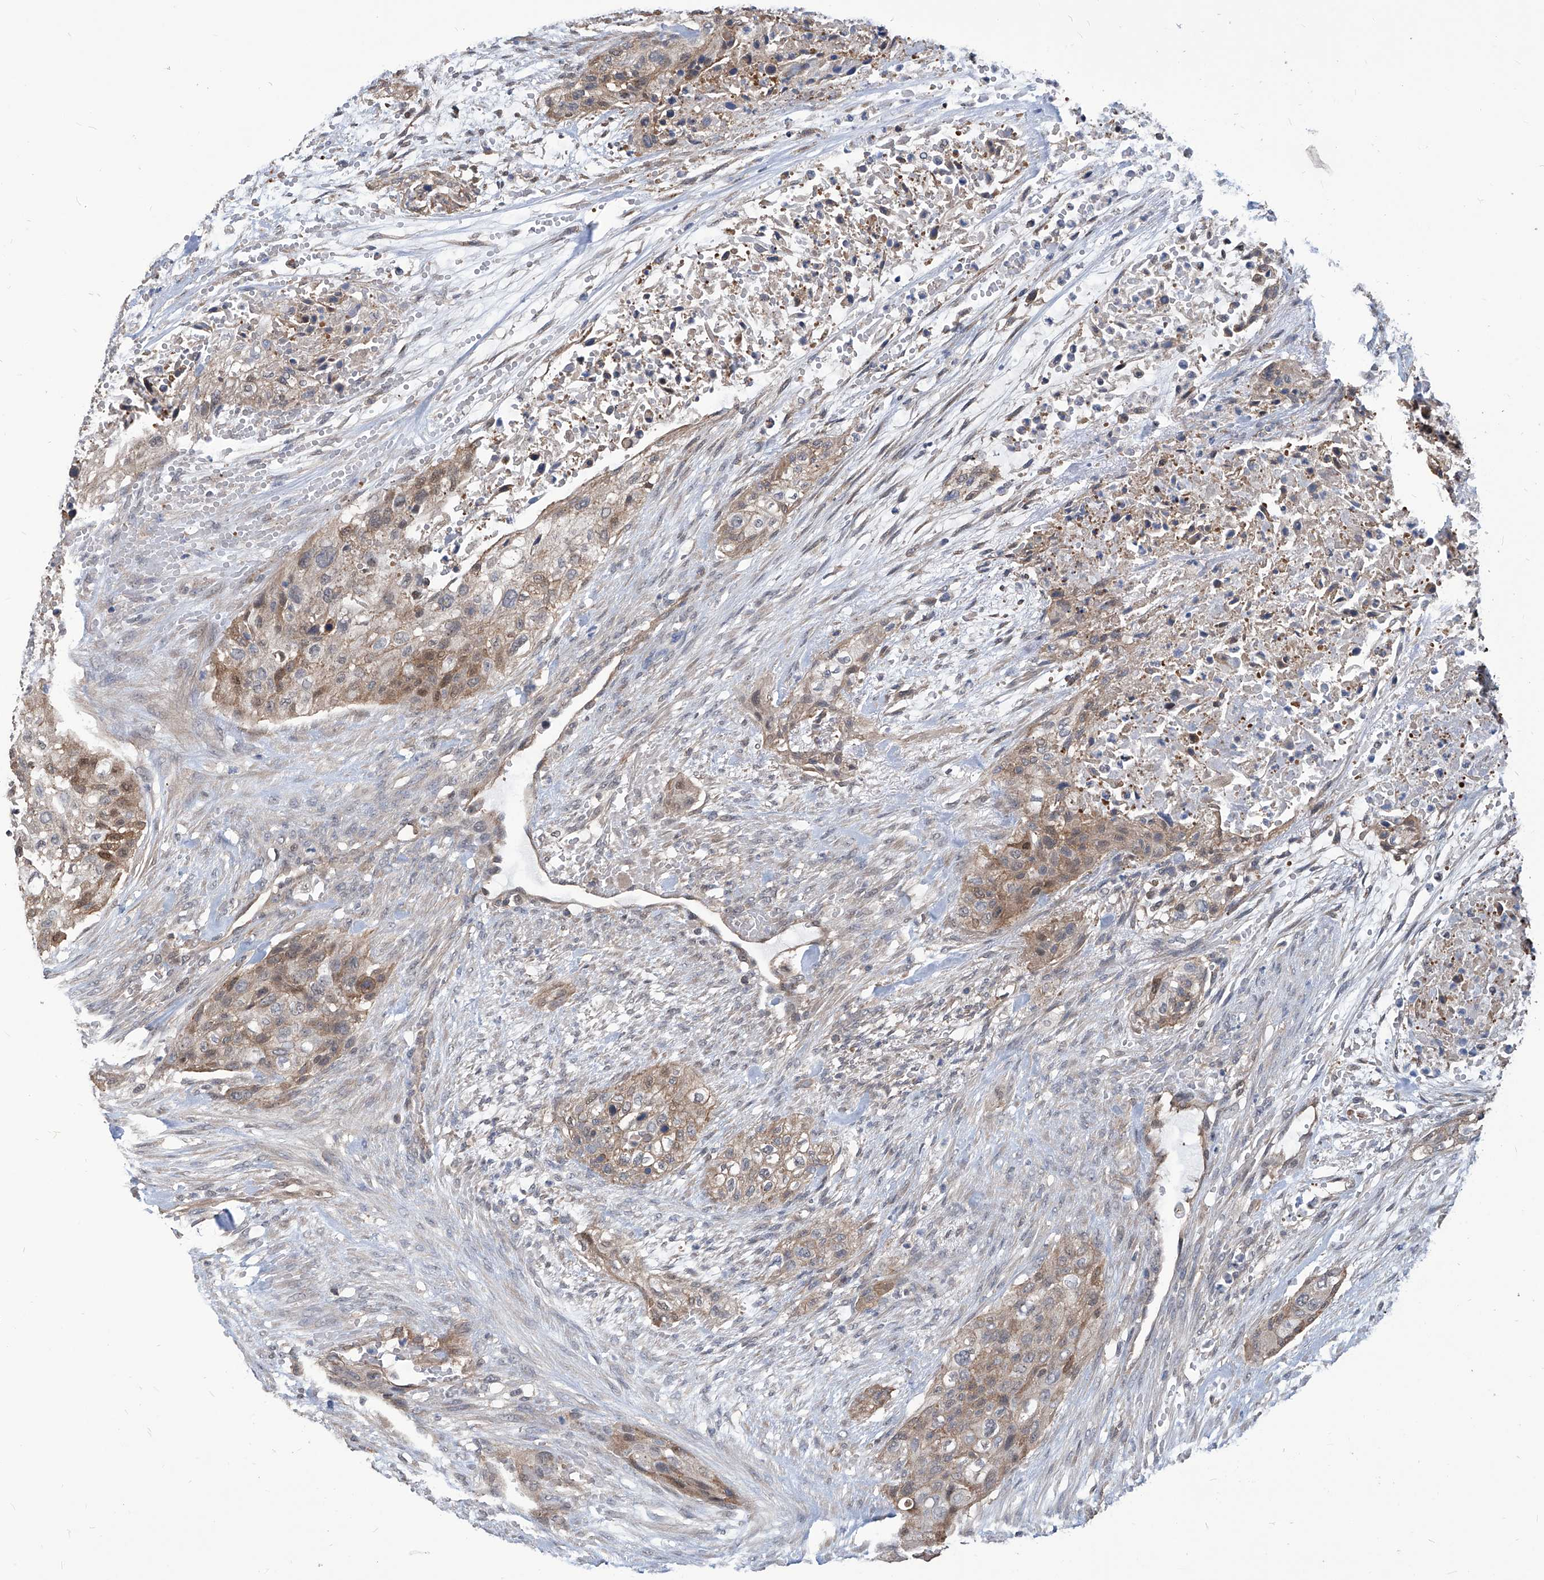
{"staining": {"intensity": "weak", "quantity": "25%-75%", "location": "cytoplasmic/membranous"}, "tissue": "urothelial cancer", "cell_type": "Tumor cells", "image_type": "cancer", "snomed": [{"axis": "morphology", "description": "Urothelial carcinoma, High grade"}, {"axis": "topography", "description": "Urinary bladder"}], "caption": "Weak cytoplasmic/membranous staining is identified in about 25%-75% of tumor cells in urothelial cancer.", "gene": "PSMB1", "patient": {"sex": "male", "age": 35}}